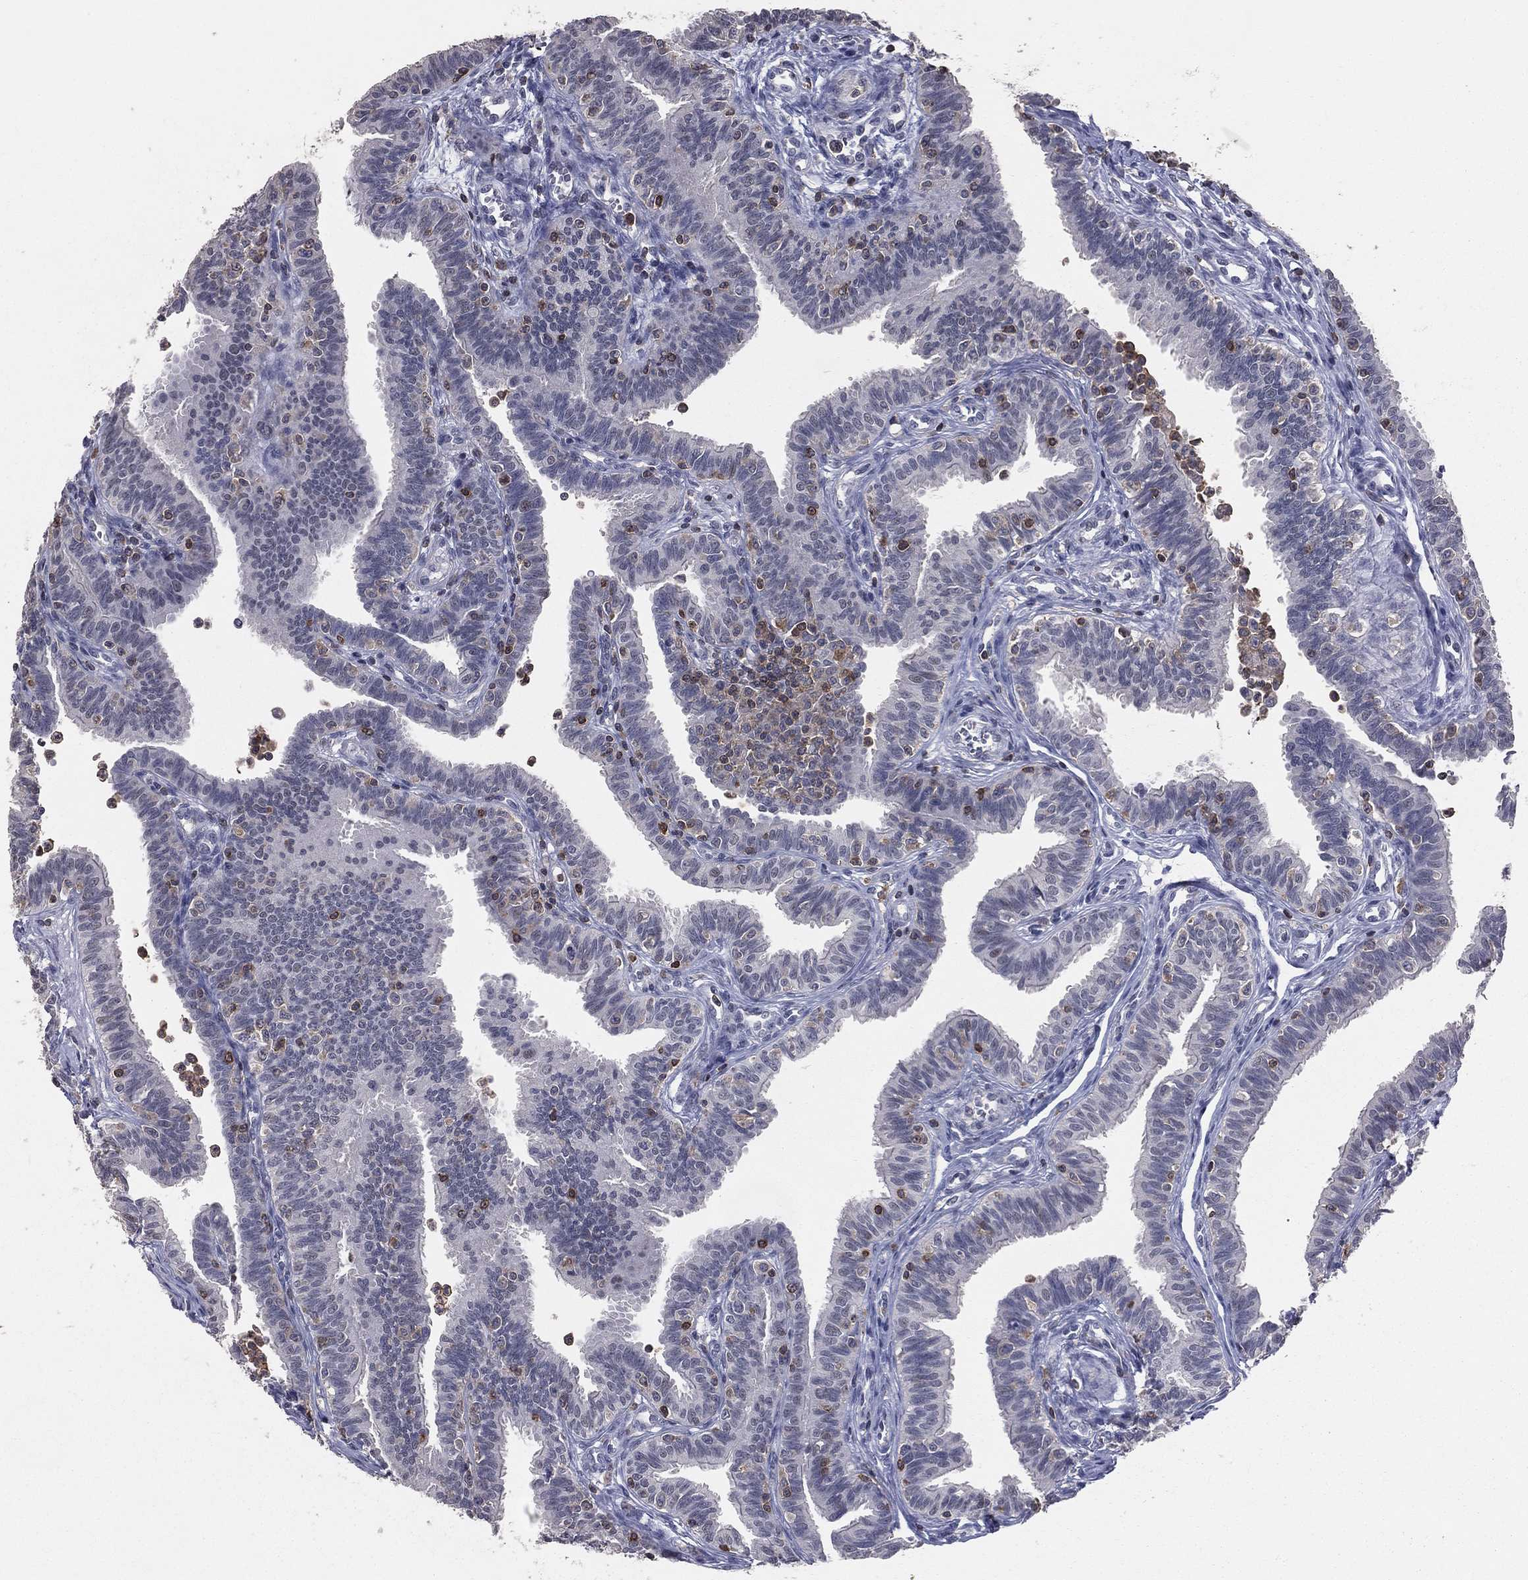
{"staining": {"intensity": "negative", "quantity": "none", "location": "none"}, "tissue": "fallopian tube", "cell_type": "Glandular cells", "image_type": "normal", "snomed": [{"axis": "morphology", "description": "Normal tissue, NOS"}, {"axis": "topography", "description": "Fallopian tube"}], "caption": "A high-resolution photomicrograph shows immunohistochemistry staining of benign fallopian tube, which displays no significant staining in glandular cells.", "gene": "PSTPIP1", "patient": {"sex": "female", "age": 36}}